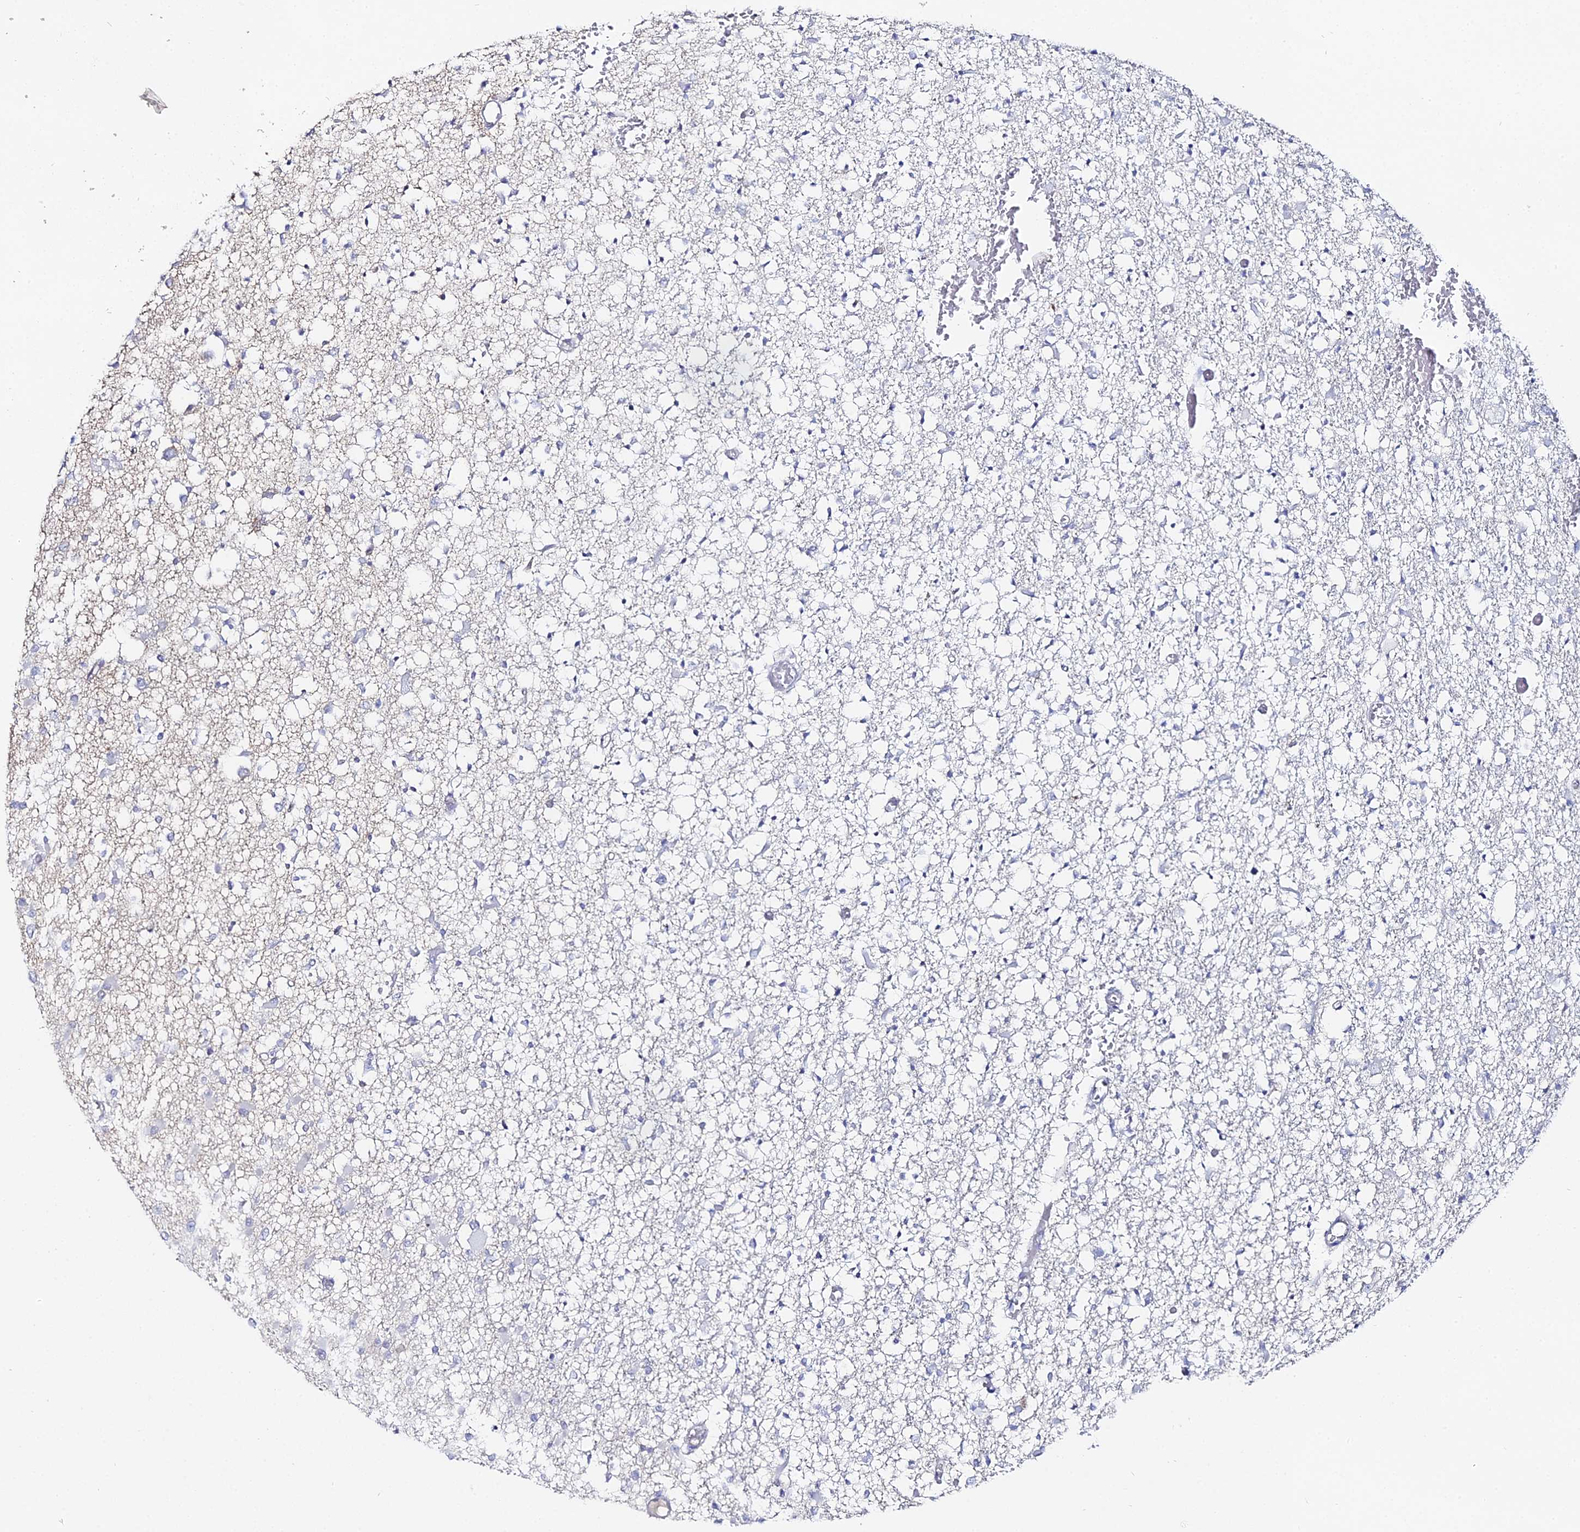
{"staining": {"intensity": "negative", "quantity": "none", "location": "none"}, "tissue": "glioma", "cell_type": "Tumor cells", "image_type": "cancer", "snomed": [{"axis": "morphology", "description": "Glioma, malignant, Low grade"}, {"axis": "topography", "description": "Brain"}], "caption": "There is no significant expression in tumor cells of glioma.", "gene": "THAP4", "patient": {"sex": "female", "age": 22}}